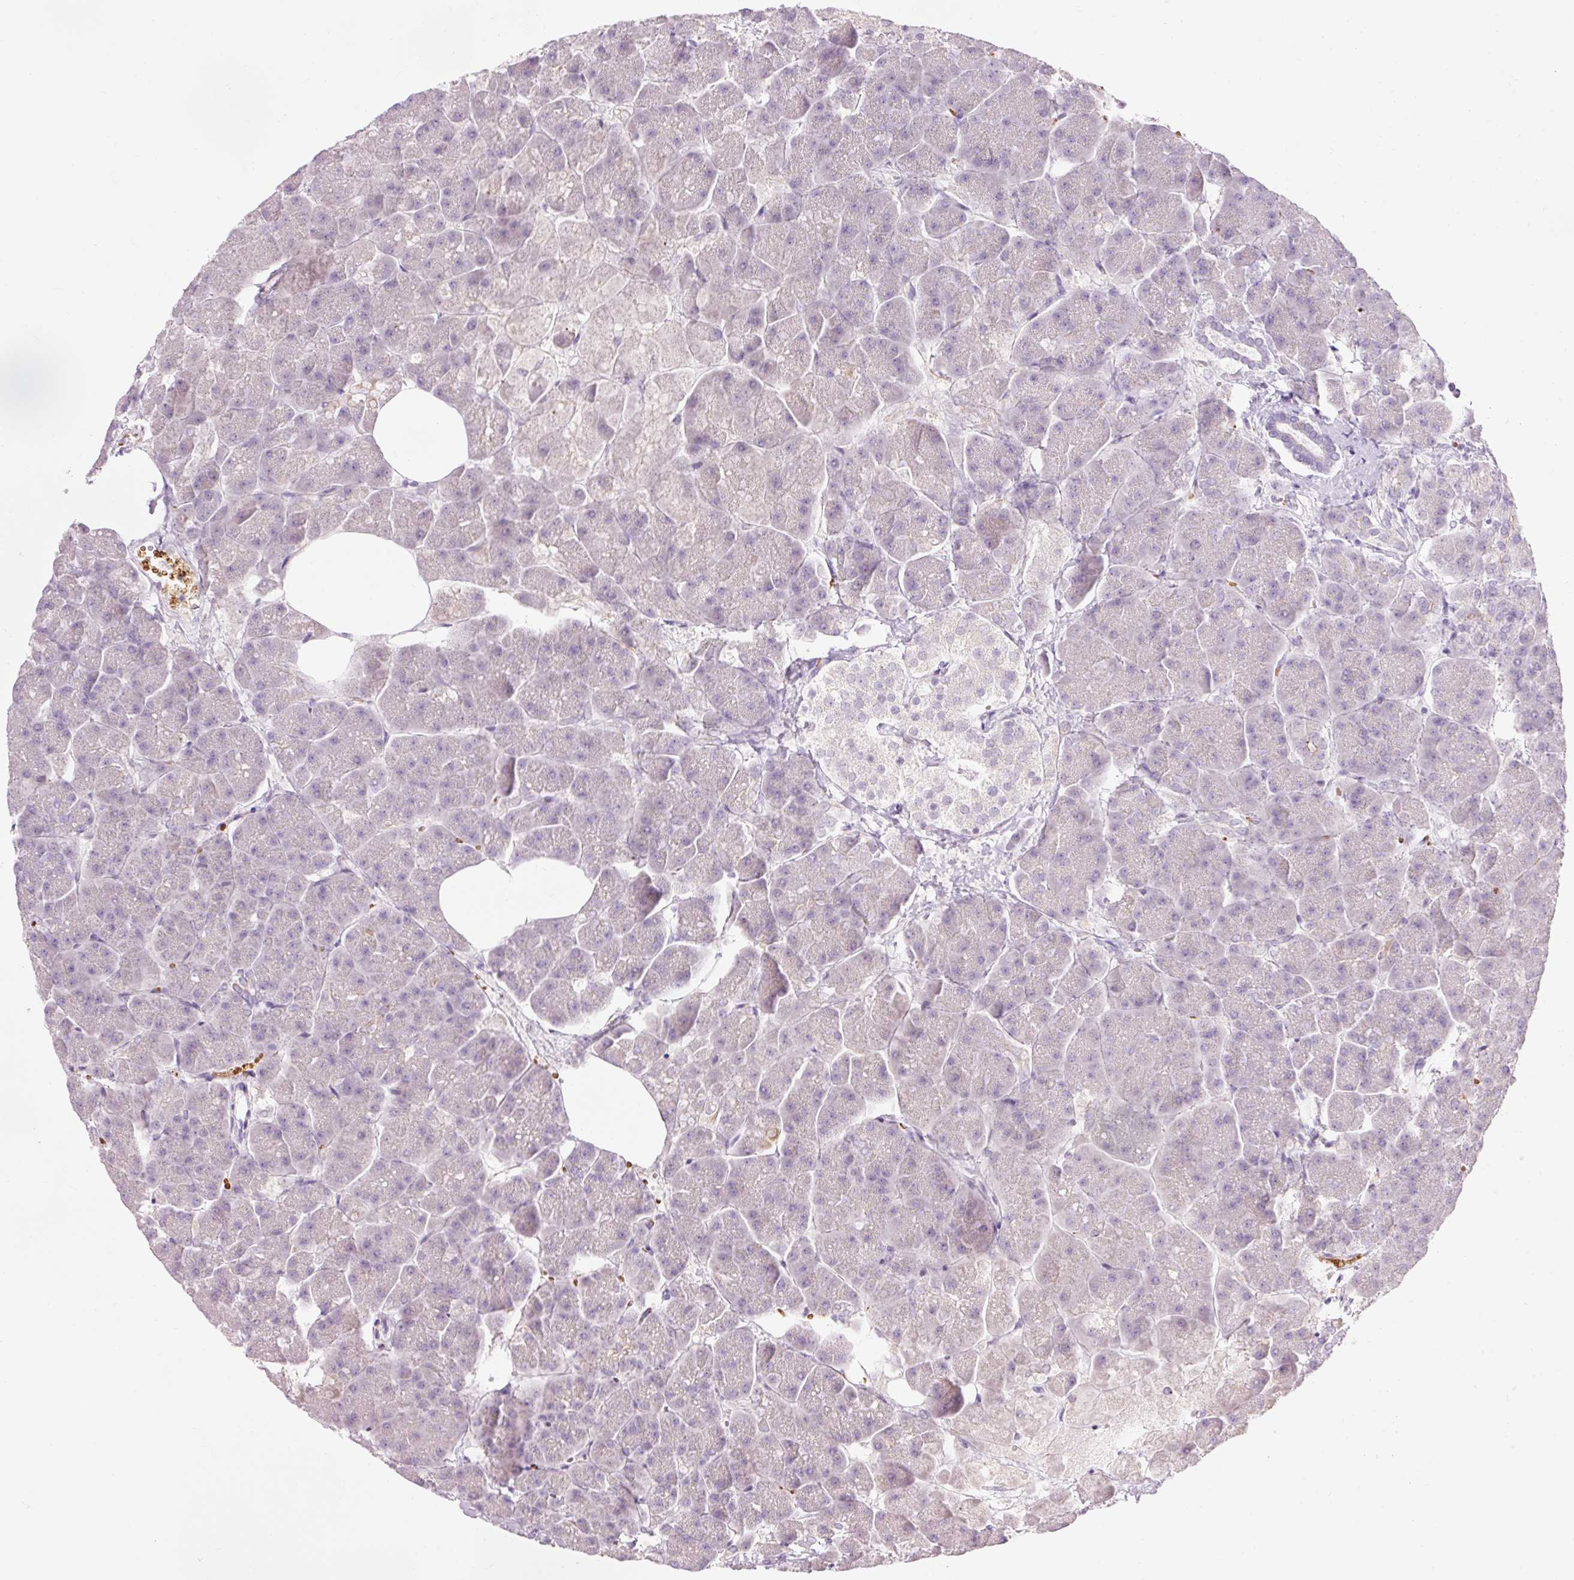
{"staining": {"intensity": "negative", "quantity": "none", "location": "none"}, "tissue": "pancreas", "cell_type": "Exocrine glandular cells", "image_type": "normal", "snomed": [{"axis": "morphology", "description": "Normal tissue, NOS"}, {"axis": "topography", "description": "Pancreas"}, {"axis": "topography", "description": "Peripheral nerve tissue"}], "caption": "Exocrine glandular cells are negative for brown protein staining in benign pancreas. (DAB (3,3'-diaminobenzidine) immunohistochemistry, high magnification).", "gene": "DHRS11", "patient": {"sex": "male", "age": 54}}